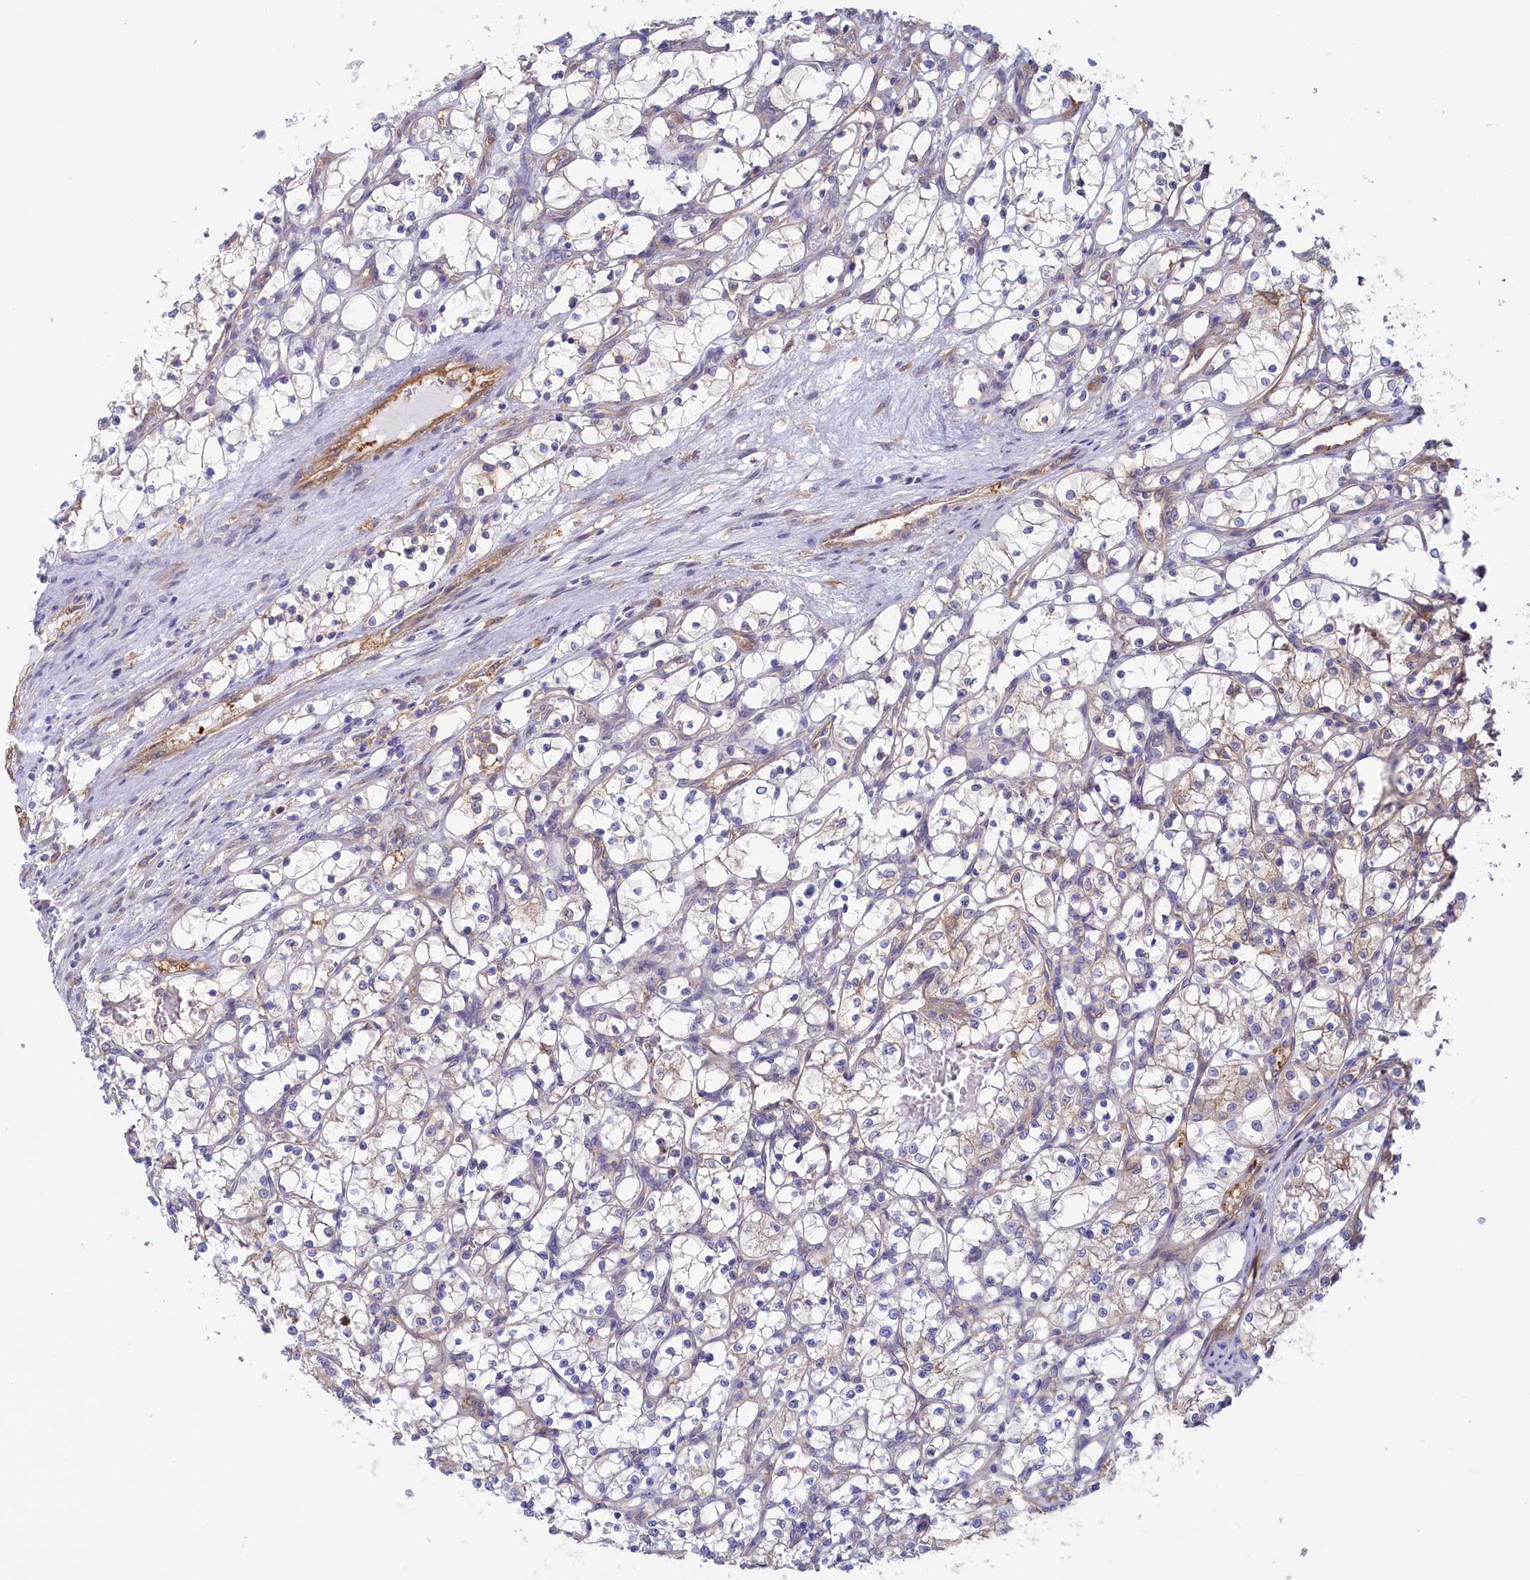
{"staining": {"intensity": "weak", "quantity": "<25%", "location": "cytoplasmic/membranous"}, "tissue": "renal cancer", "cell_type": "Tumor cells", "image_type": "cancer", "snomed": [{"axis": "morphology", "description": "Adenocarcinoma, NOS"}, {"axis": "topography", "description": "Kidney"}], "caption": "Tumor cells show no significant protein expression in renal cancer (adenocarcinoma).", "gene": "SYNDIG1L", "patient": {"sex": "female", "age": 69}}